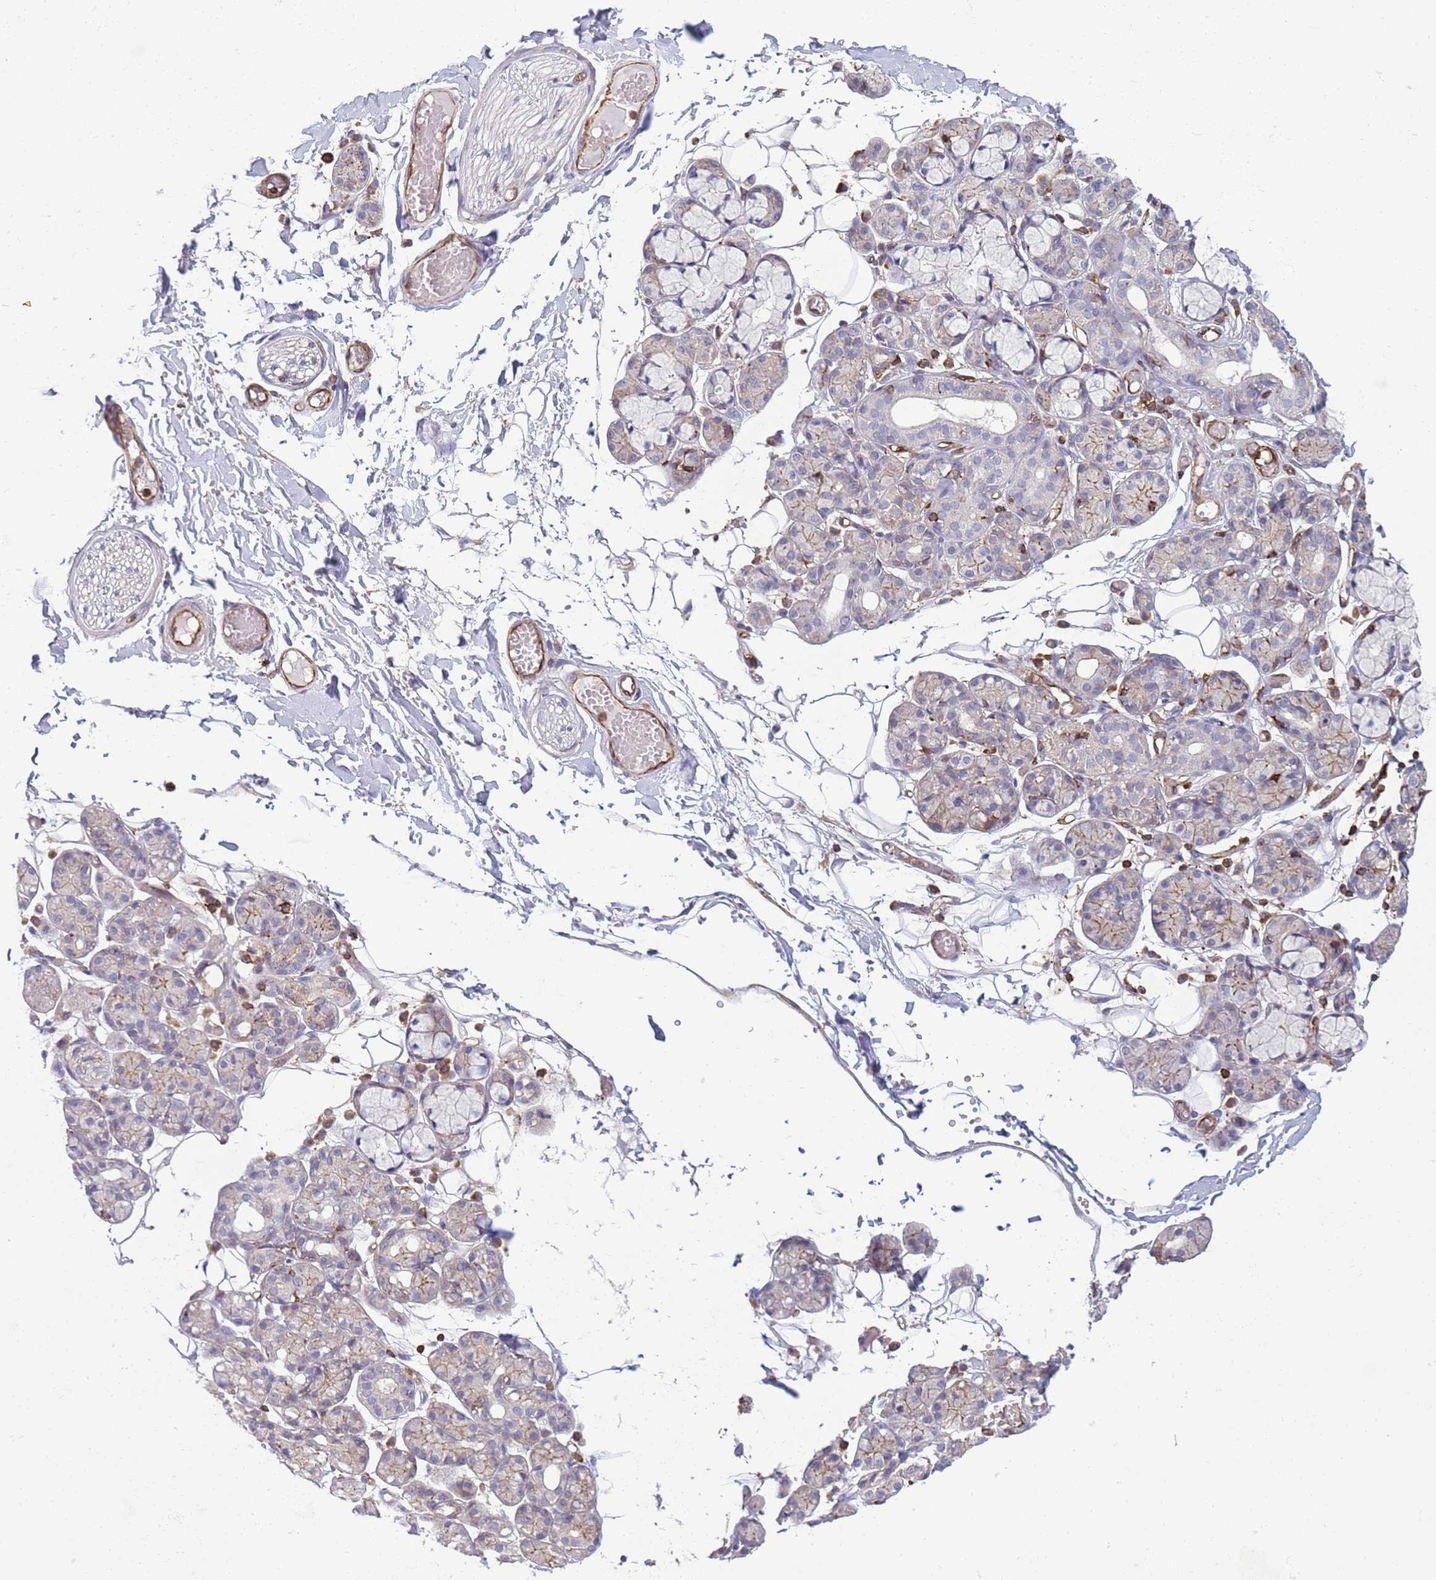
{"staining": {"intensity": "strong", "quantity": "25%-75%", "location": "cytoplasmic/membranous"}, "tissue": "salivary gland", "cell_type": "Glandular cells", "image_type": "normal", "snomed": [{"axis": "morphology", "description": "Normal tissue, NOS"}, {"axis": "topography", "description": "Salivary gland"}], "caption": "The image displays immunohistochemical staining of benign salivary gland. There is strong cytoplasmic/membranous positivity is identified in about 25%-75% of glandular cells.", "gene": "ZBTB8OS", "patient": {"sex": "male", "age": 63}}